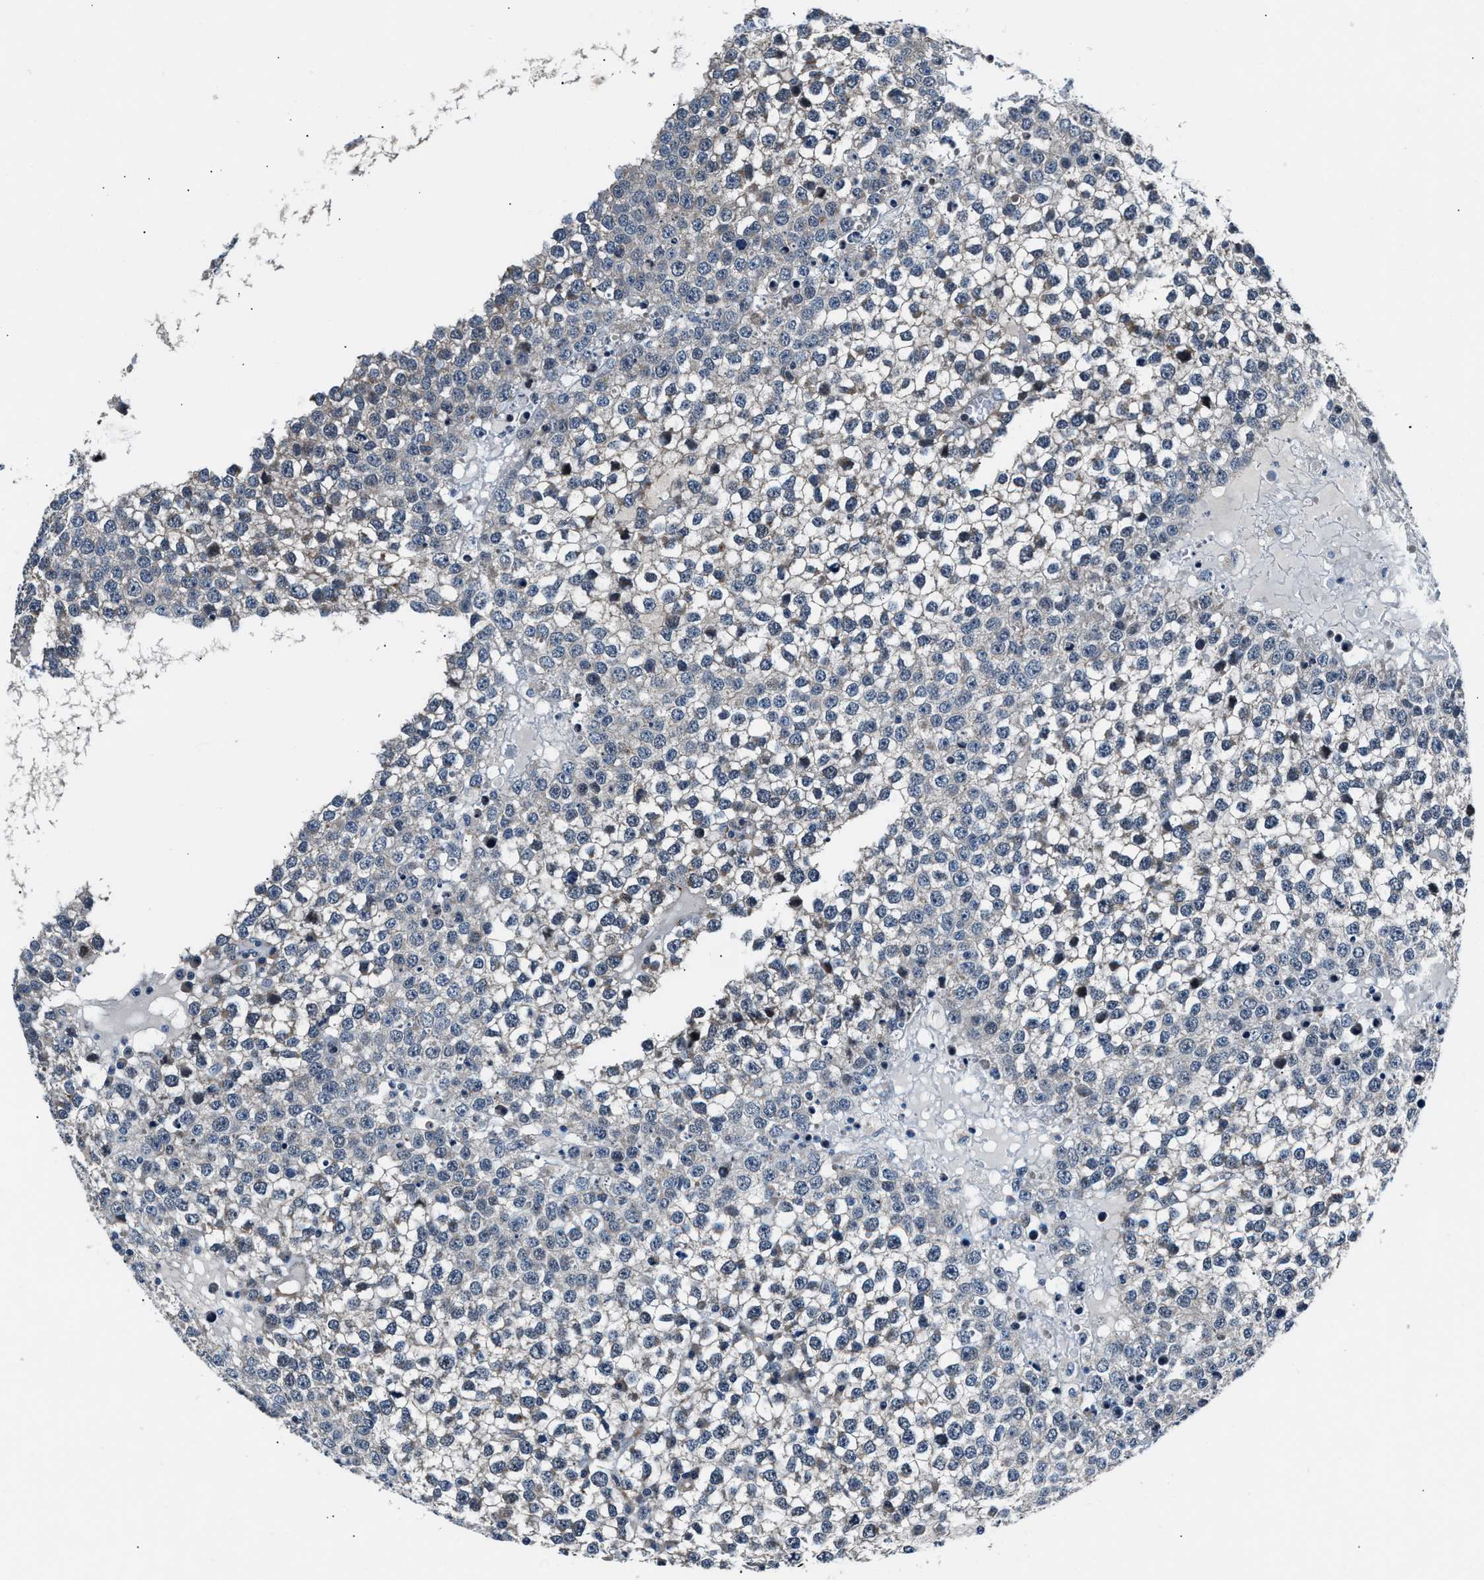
{"staining": {"intensity": "negative", "quantity": "none", "location": "none"}, "tissue": "testis cancer", "cell_type": "Tumor cells", "image_type": "cancer", "snomed": [{"axis": "morphology", "description": "Seminoma, NOS"}, {"axis": "topography", "description": "Testis"}], "caption": "Histopathology image shows no protein positivity in tumor cells of testis cancer (seminoma) tissue.", "gene": "MPDZ", "patient": {"sex": "male", "age": 65}}